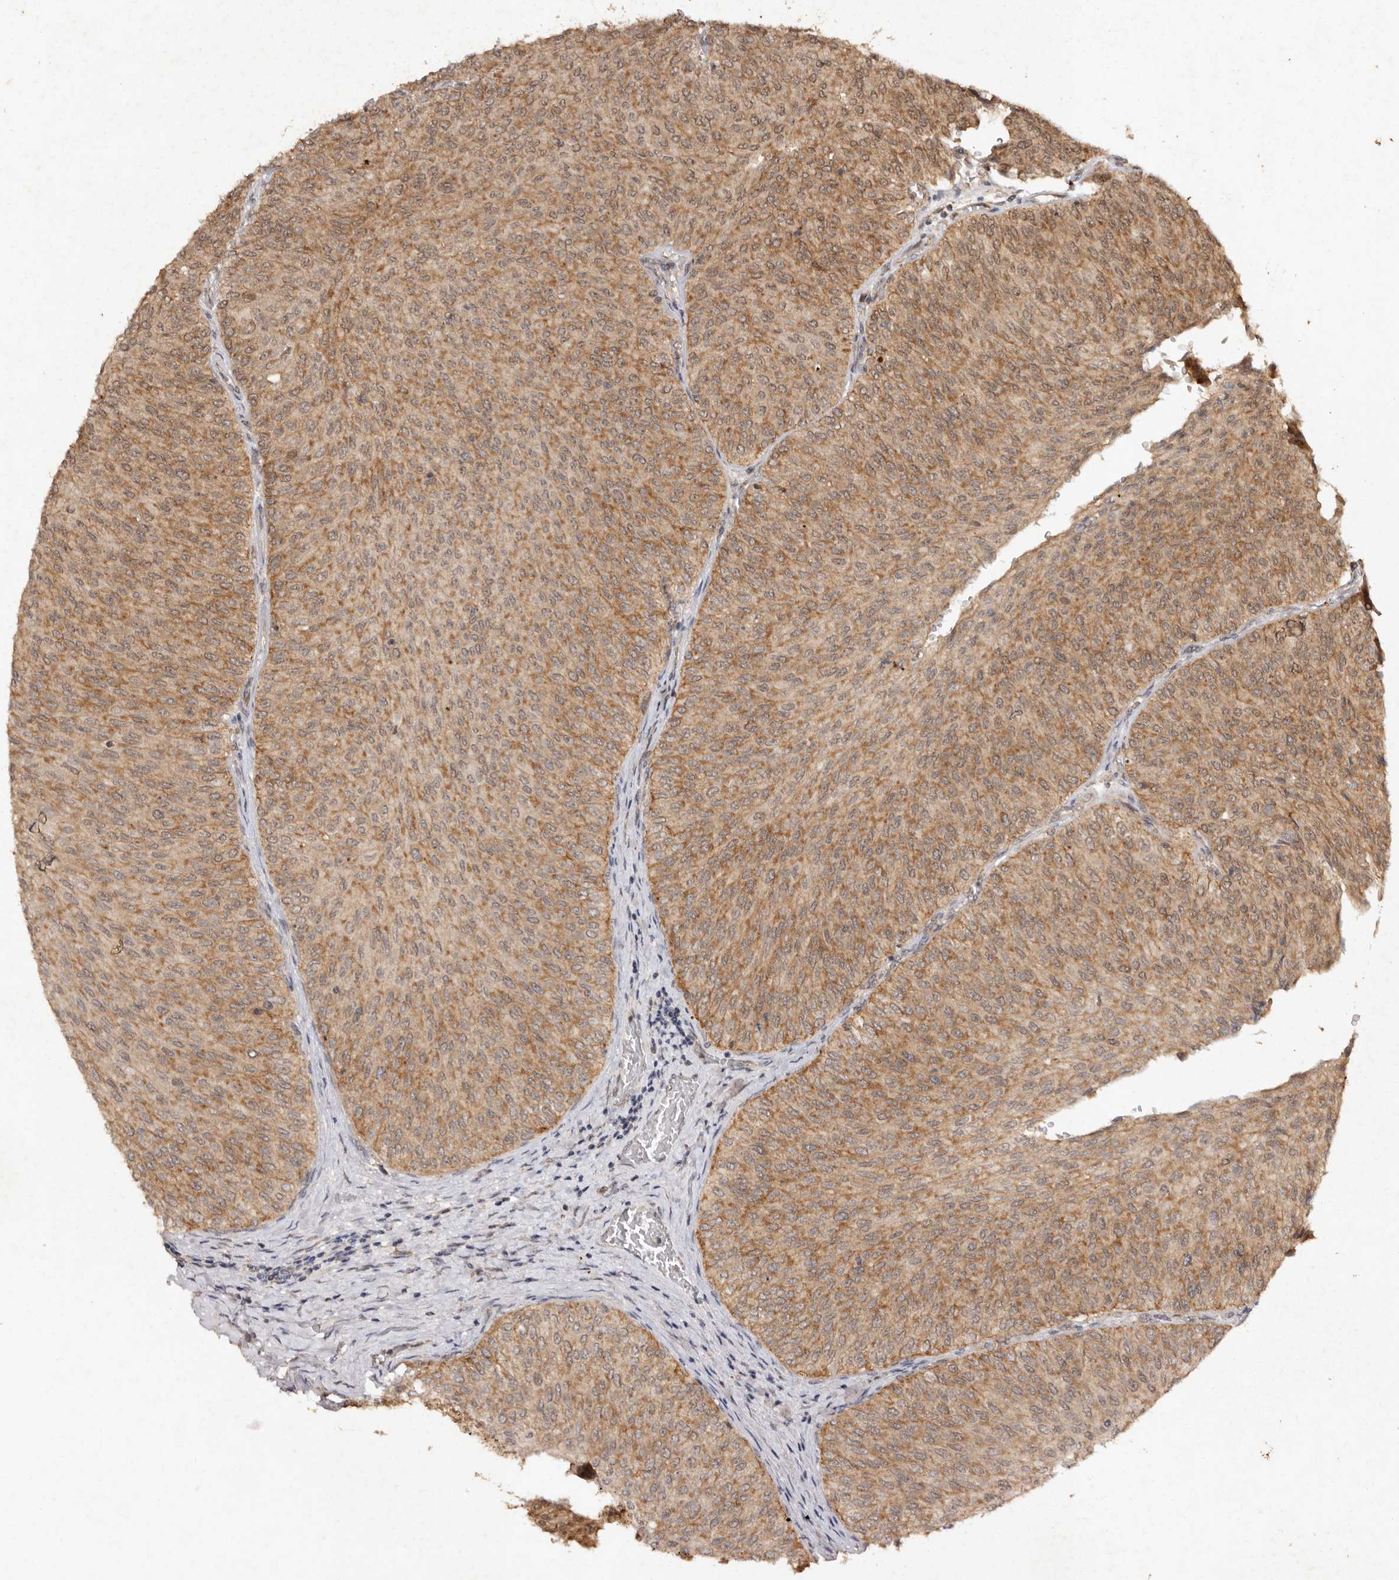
{"staining": {"intensity": "moderate", "quantity": ">75%", "location": "cytoplasmic/membranous,nuclear"}, "tissue": "urothelial cancer", "cell_type": "Tumor cells", "image_type": "cancer", "snomed": [{"axis": "morphology", "description": "Urothelial carcinoma, Low grade"}, {"axis": "topography", "description": "Urinary bladder"}], "caption": "This histopathology image displays immunohistochemistry (IHC) staining of low-grade urothelial carcinoma, with medium moderate cytoplasmic/membranous and nuclear expression in approximately >75% of tumor cells.", "gene": "TARS2", "patient": {"sex": "male", "age": 78}}